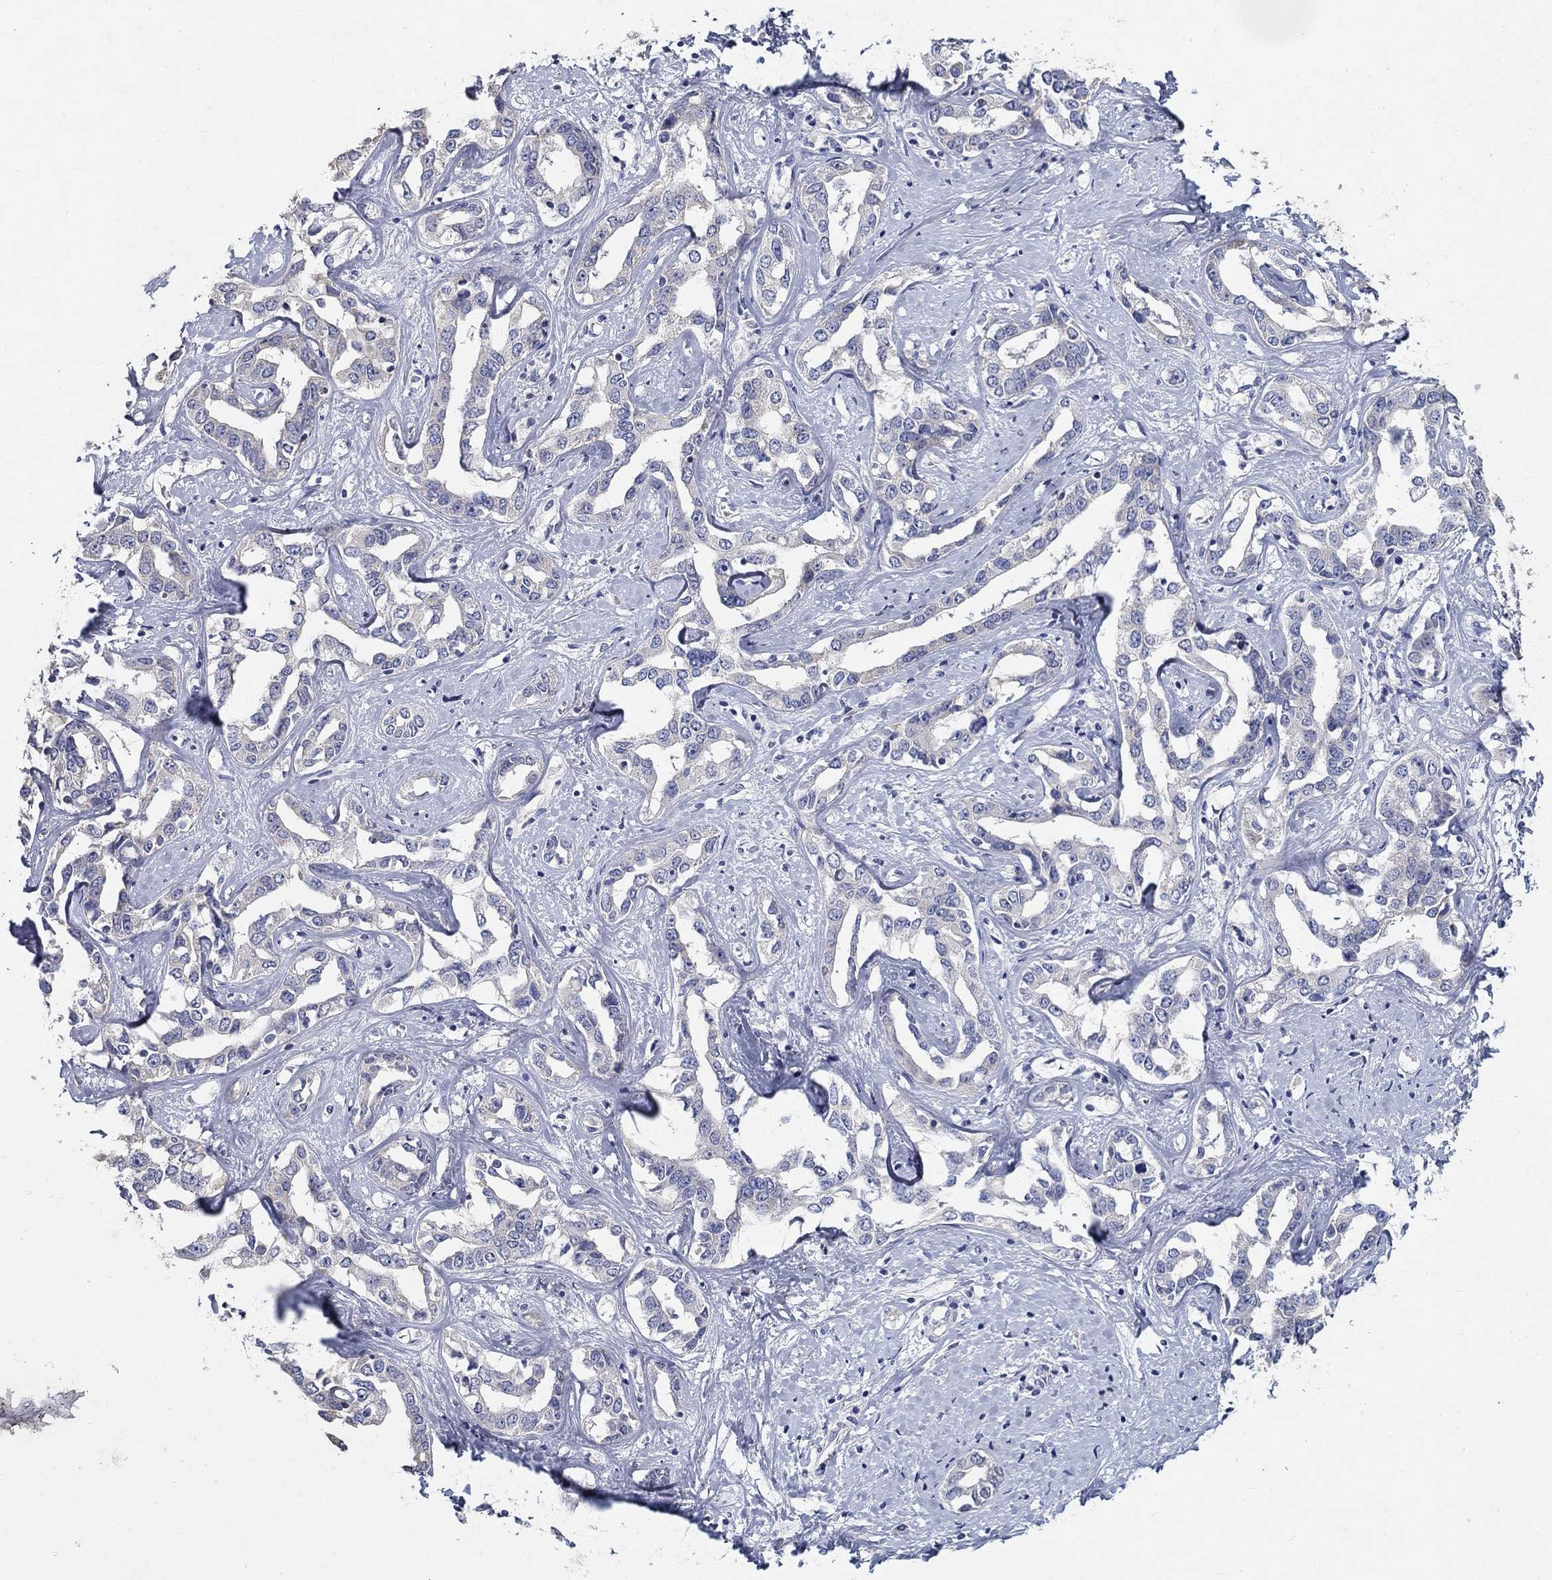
{"staining": {"intensity": "negative", "quantity": "none", "location": "none"}, "tissue": "liver cancer", "cell_type": "Tumor cells", "image_type": "cancer", "snomed": [{"axis": "morphology", "description": "Cholangiocarcinoma"}, {"axis": "topography", "description": "Liver"}], "caption": "This micrograph is of liver cancer stained with immunohistochemistry to label a protein in brown with the nuclei are counter-stained blue. There is no positivity in tumor cells.", "gene": "PROZ", "patient": {"sex": "male", "age": 59}}